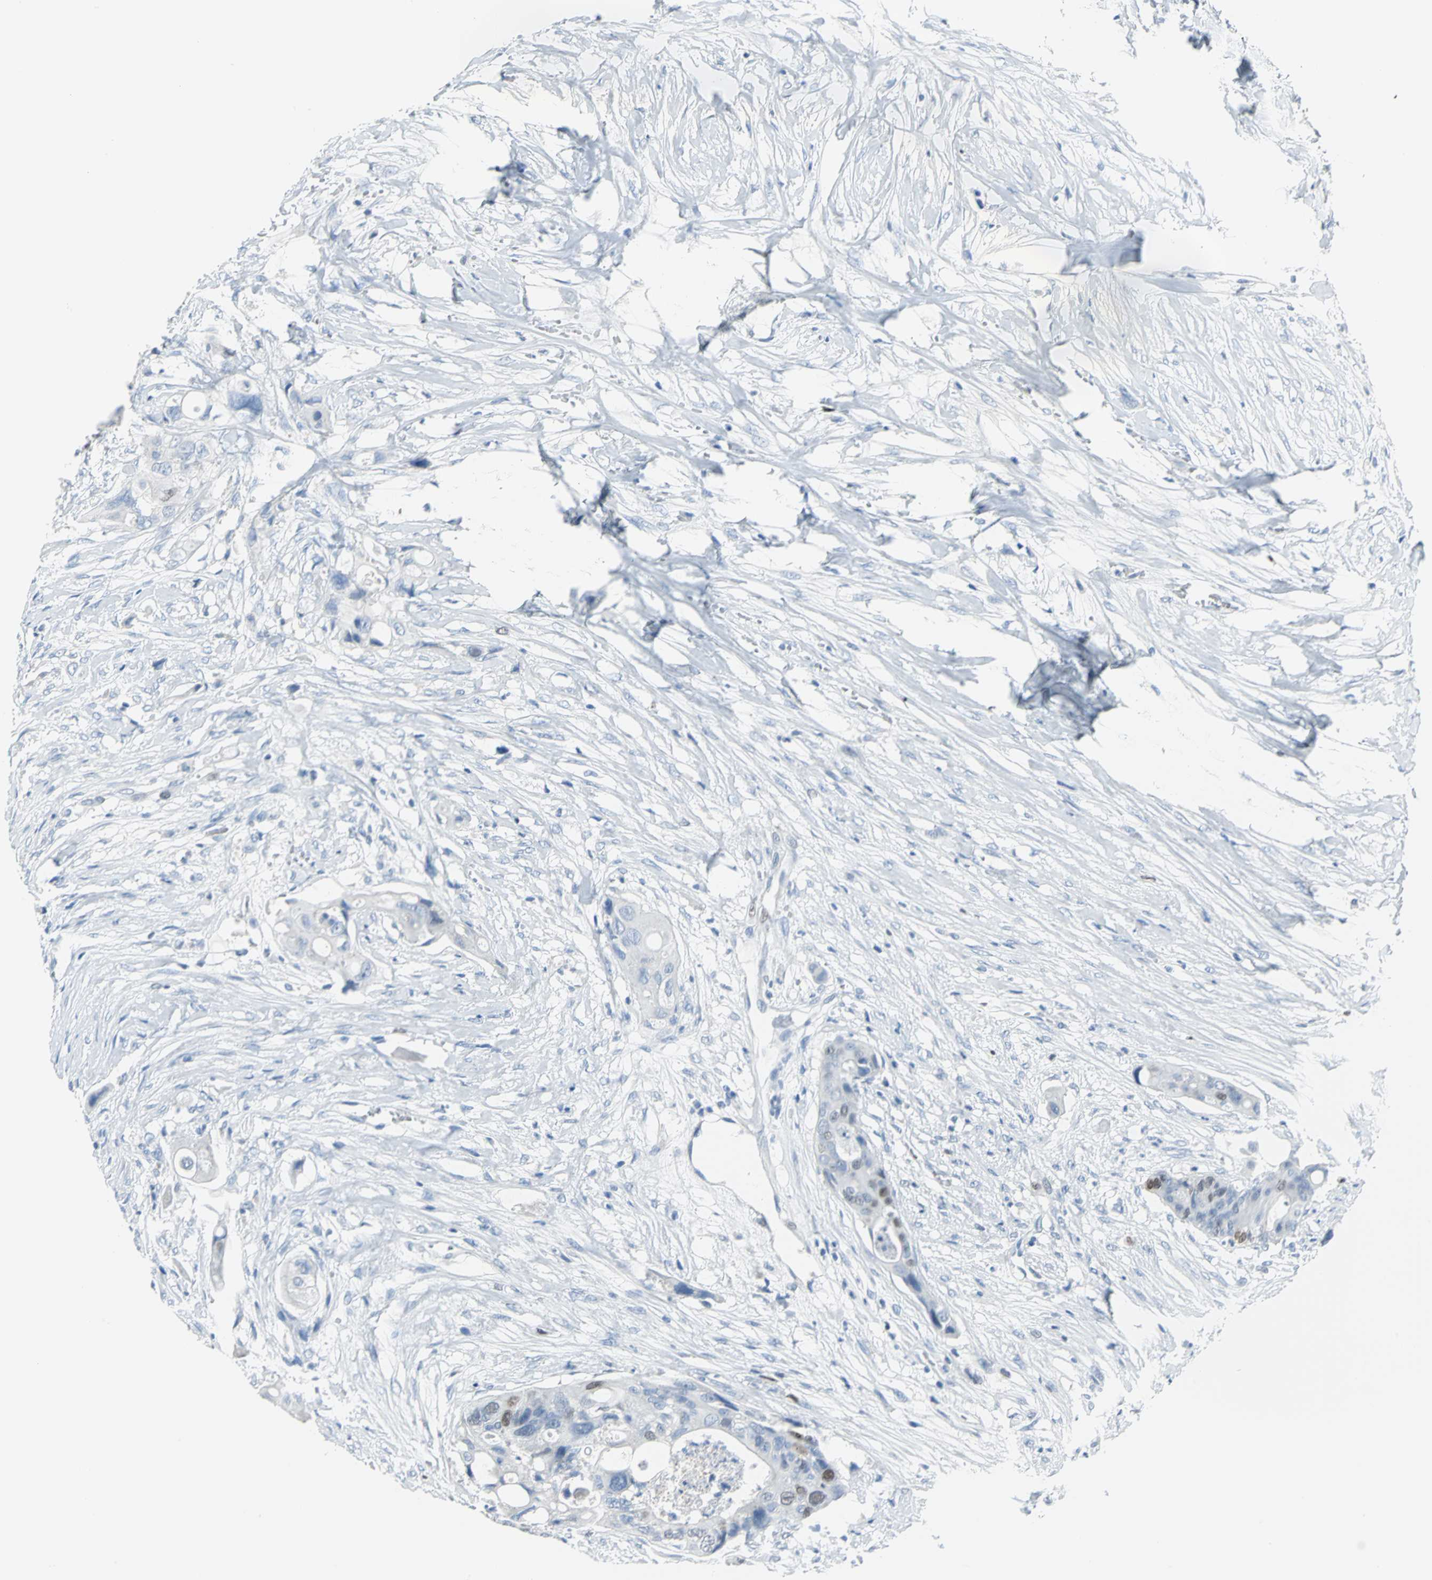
{"staining": {"intensity": "moderate", "quantity": "<25%", "location": "nuclear"}, "tissue": "colorectal cancer", "cell_type": "Tumor cells", "image_type": "cancer", "snomed": [{"axis": "morphology", "description": "Adenocarcinoma, NOS"}, {"axis": "topography", "description": "Colon"}], "caption": "High-magnification brightfield microscopy of adenocarcinoma (colorectal) stained with DAB (3,3'-diaminobenzidine) (brown) and counterstained with hematoxylin (blue). tumor cells exhibit moderate nuclear staining is appreciated in approximately<25% of cells.", "gene": "MCM3", "patient": {"sex": "female", "age": 57}}